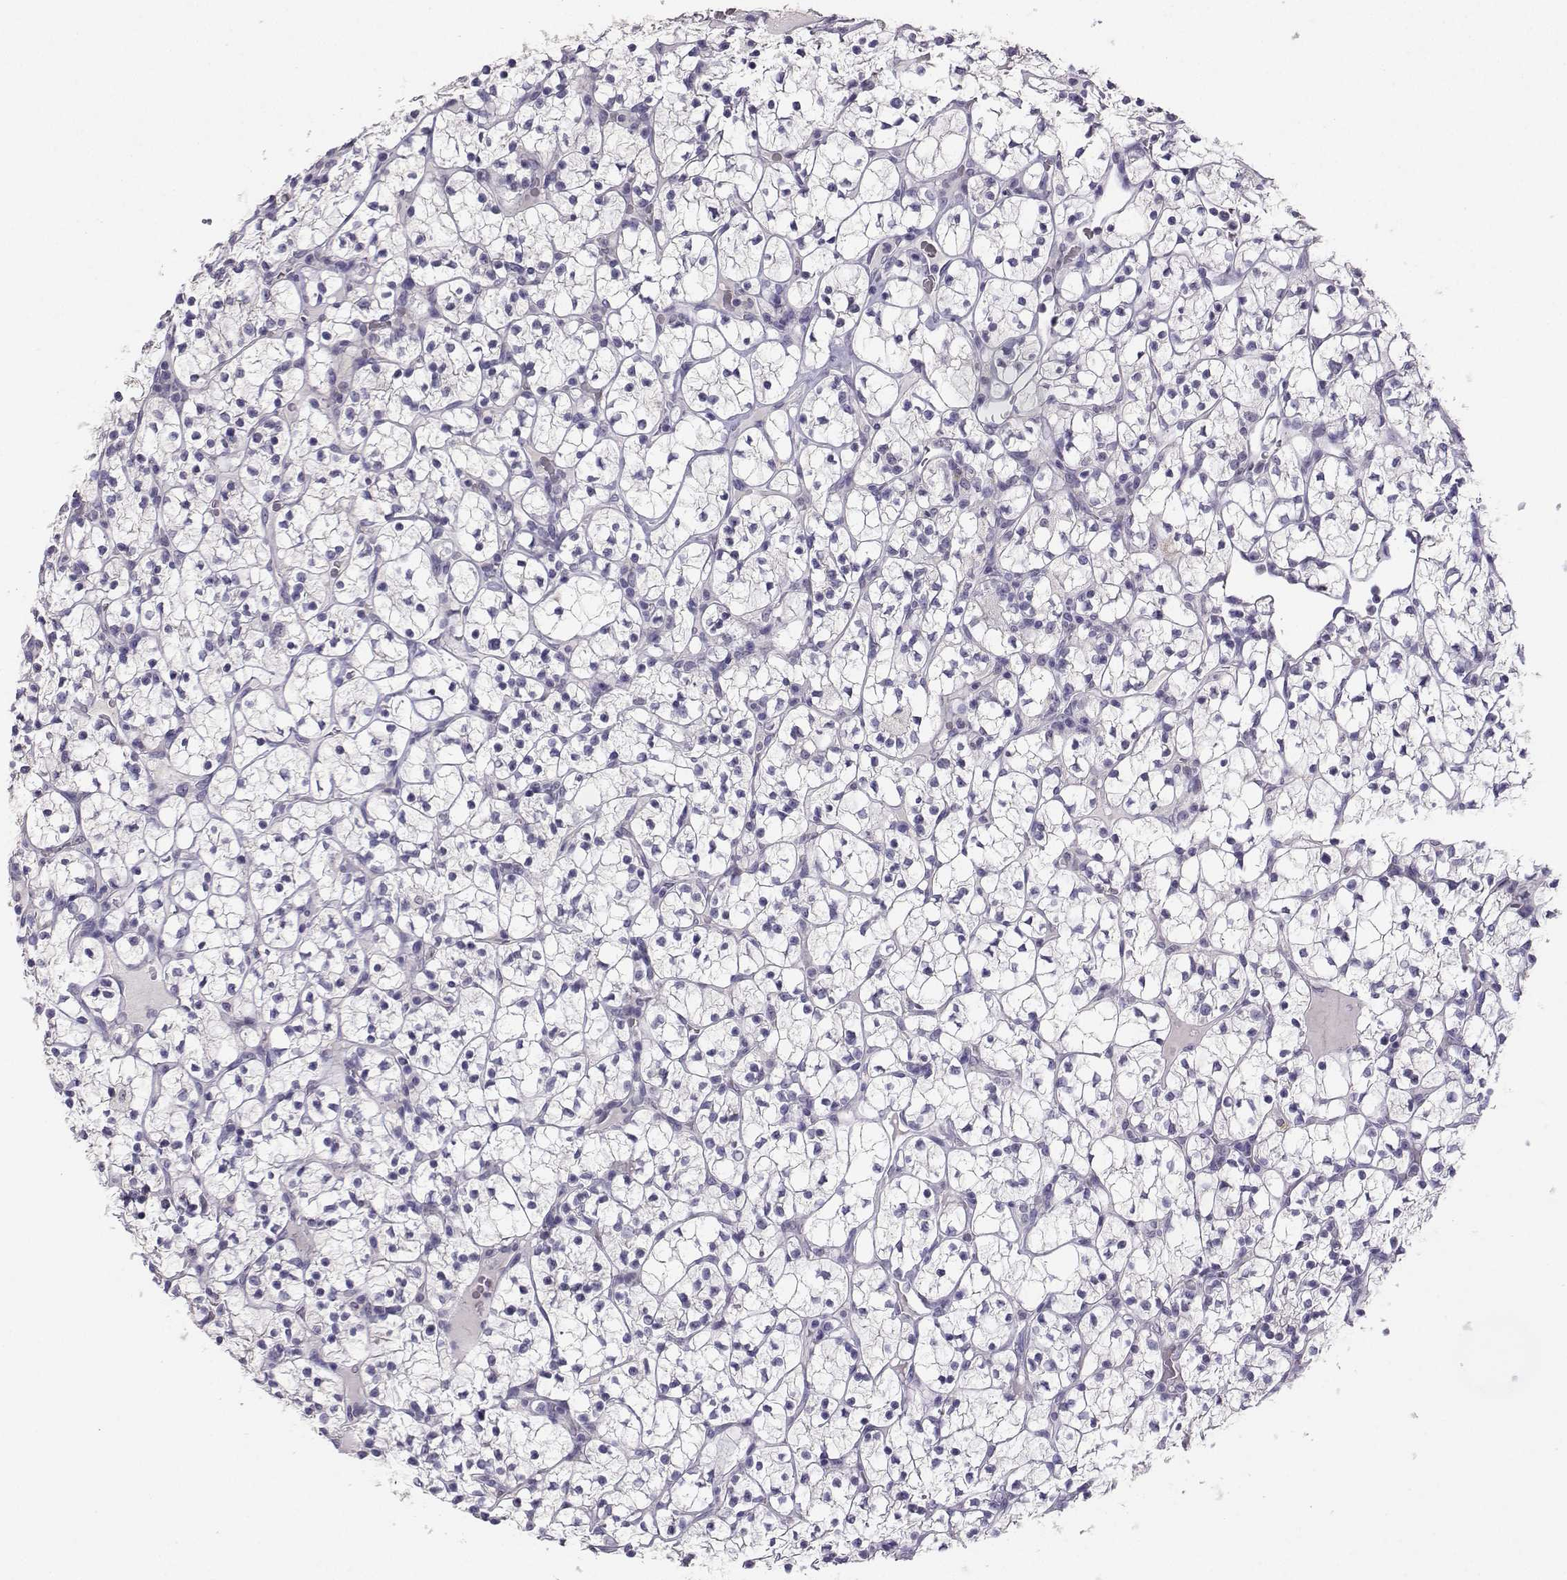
{"staining": {"intensity": "negative", "quantity": "none", "location": "none"}, "tissue": "renal cancer", "cell_type": "Tumor cells", "image_type": "cancer", "snomed": [{"axis": "morphology", "description": "Adenocarcinoma, NOS"}, {"axis": "topography", "description": "Kidney"}], "caption": "Image shows no significant protein staining in tumor cells of renal cancer. (Stains: DAB (3,3'-diaminobenzidine) immunohistochemistry with hematoxylin counter stain, Microscopy: brightfield microscopy at high magnification).", "gene": "TBR1", "patient": {"sex": "female", "age": 89}}